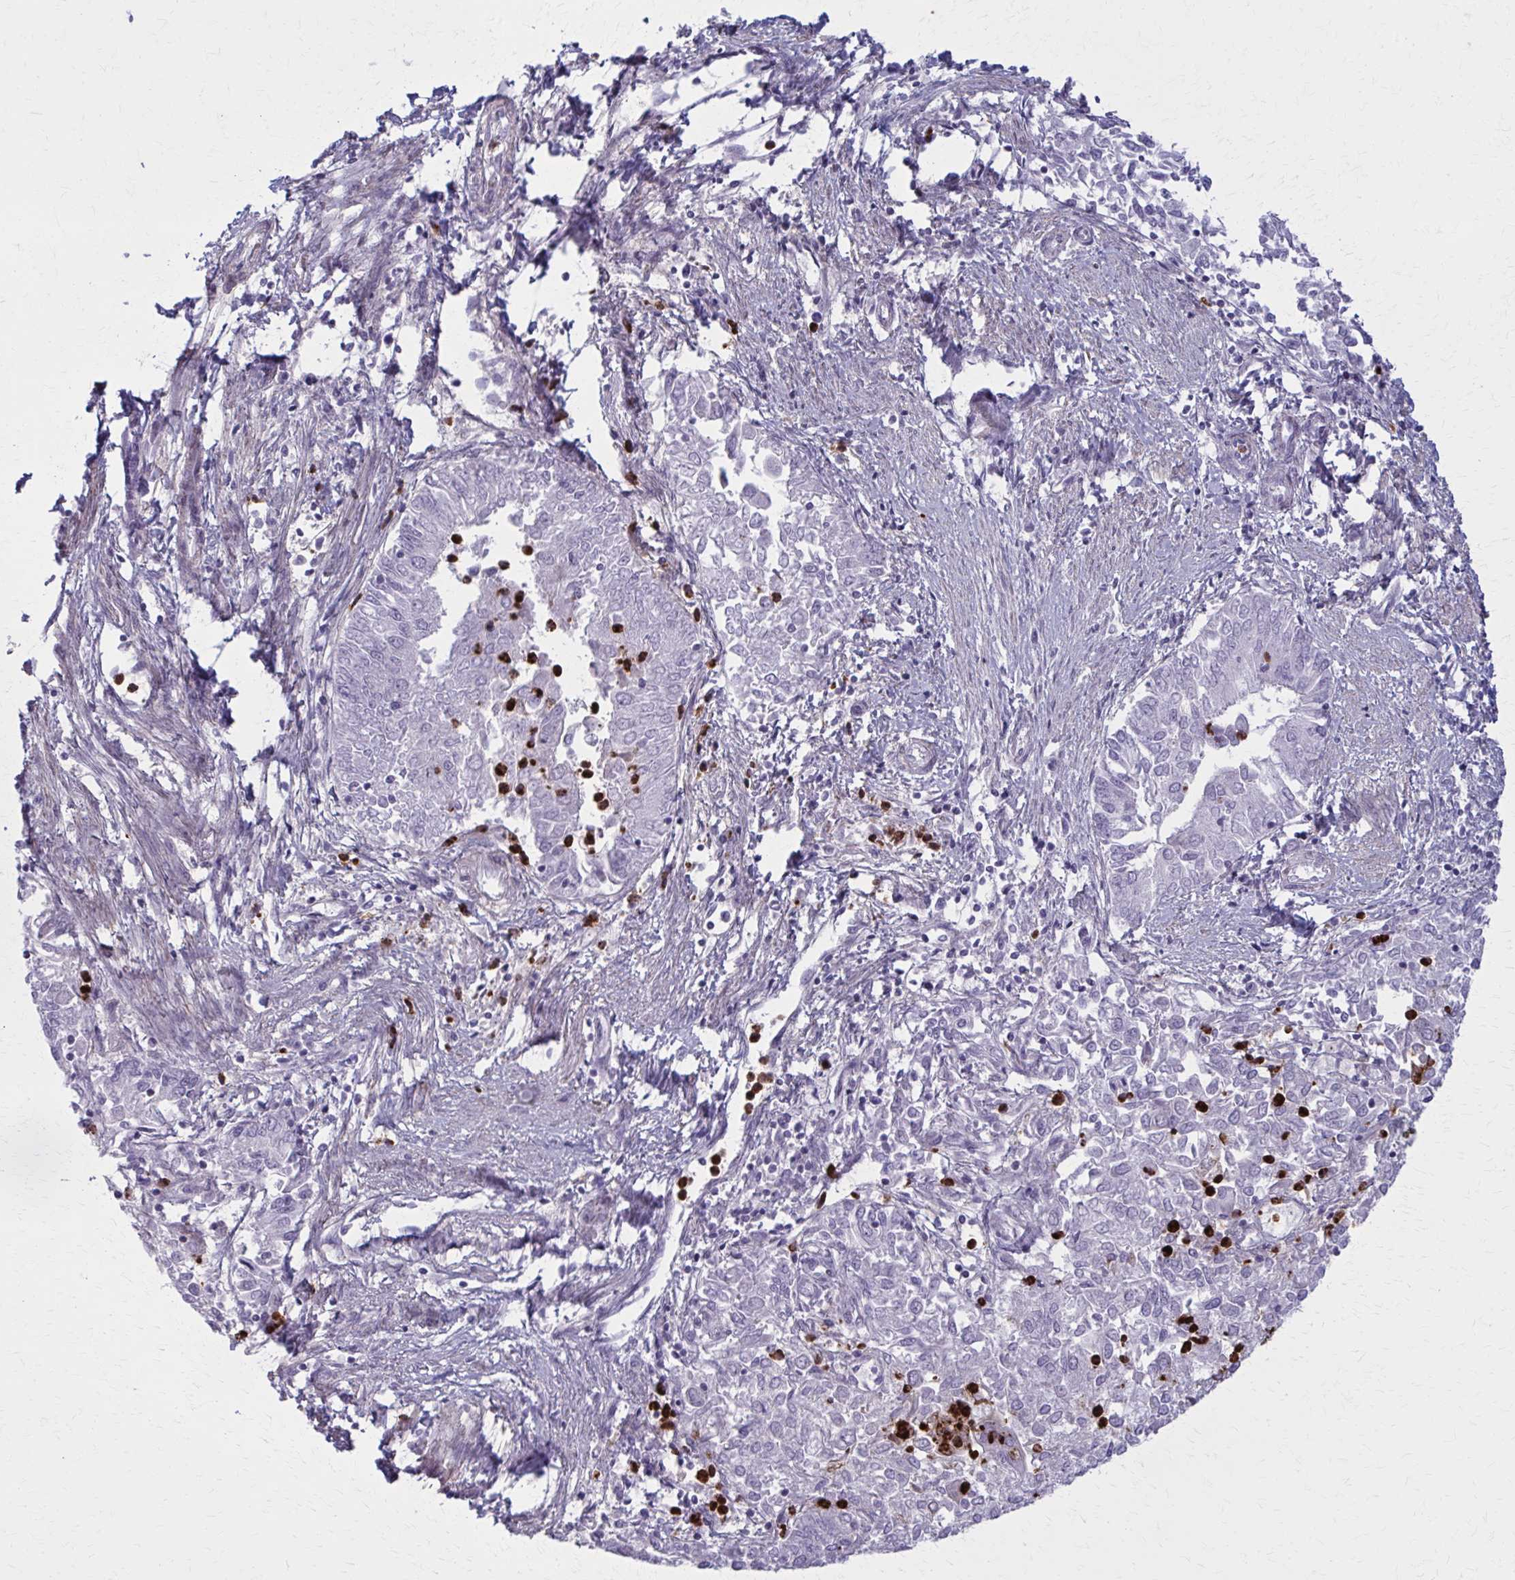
{"staining": {"intensity": "negative", "quantity": "none", "location": "none"}, "tissue": "endometrial cancer", "cell_type": "Tumor cells", "image_type": "cancer", "snomed": [{"axis": "morphology", "description": "Adenocarcinoma, NOS"}, {"axis": "topography", "description": "Endometrium"}], "caption": "The photomicrograph shows no staining of tumor cells in endometrial cancer (adenocarcinoma).", "gene": "NUMBL", "patient": {"sex": "female", "age": 57}}